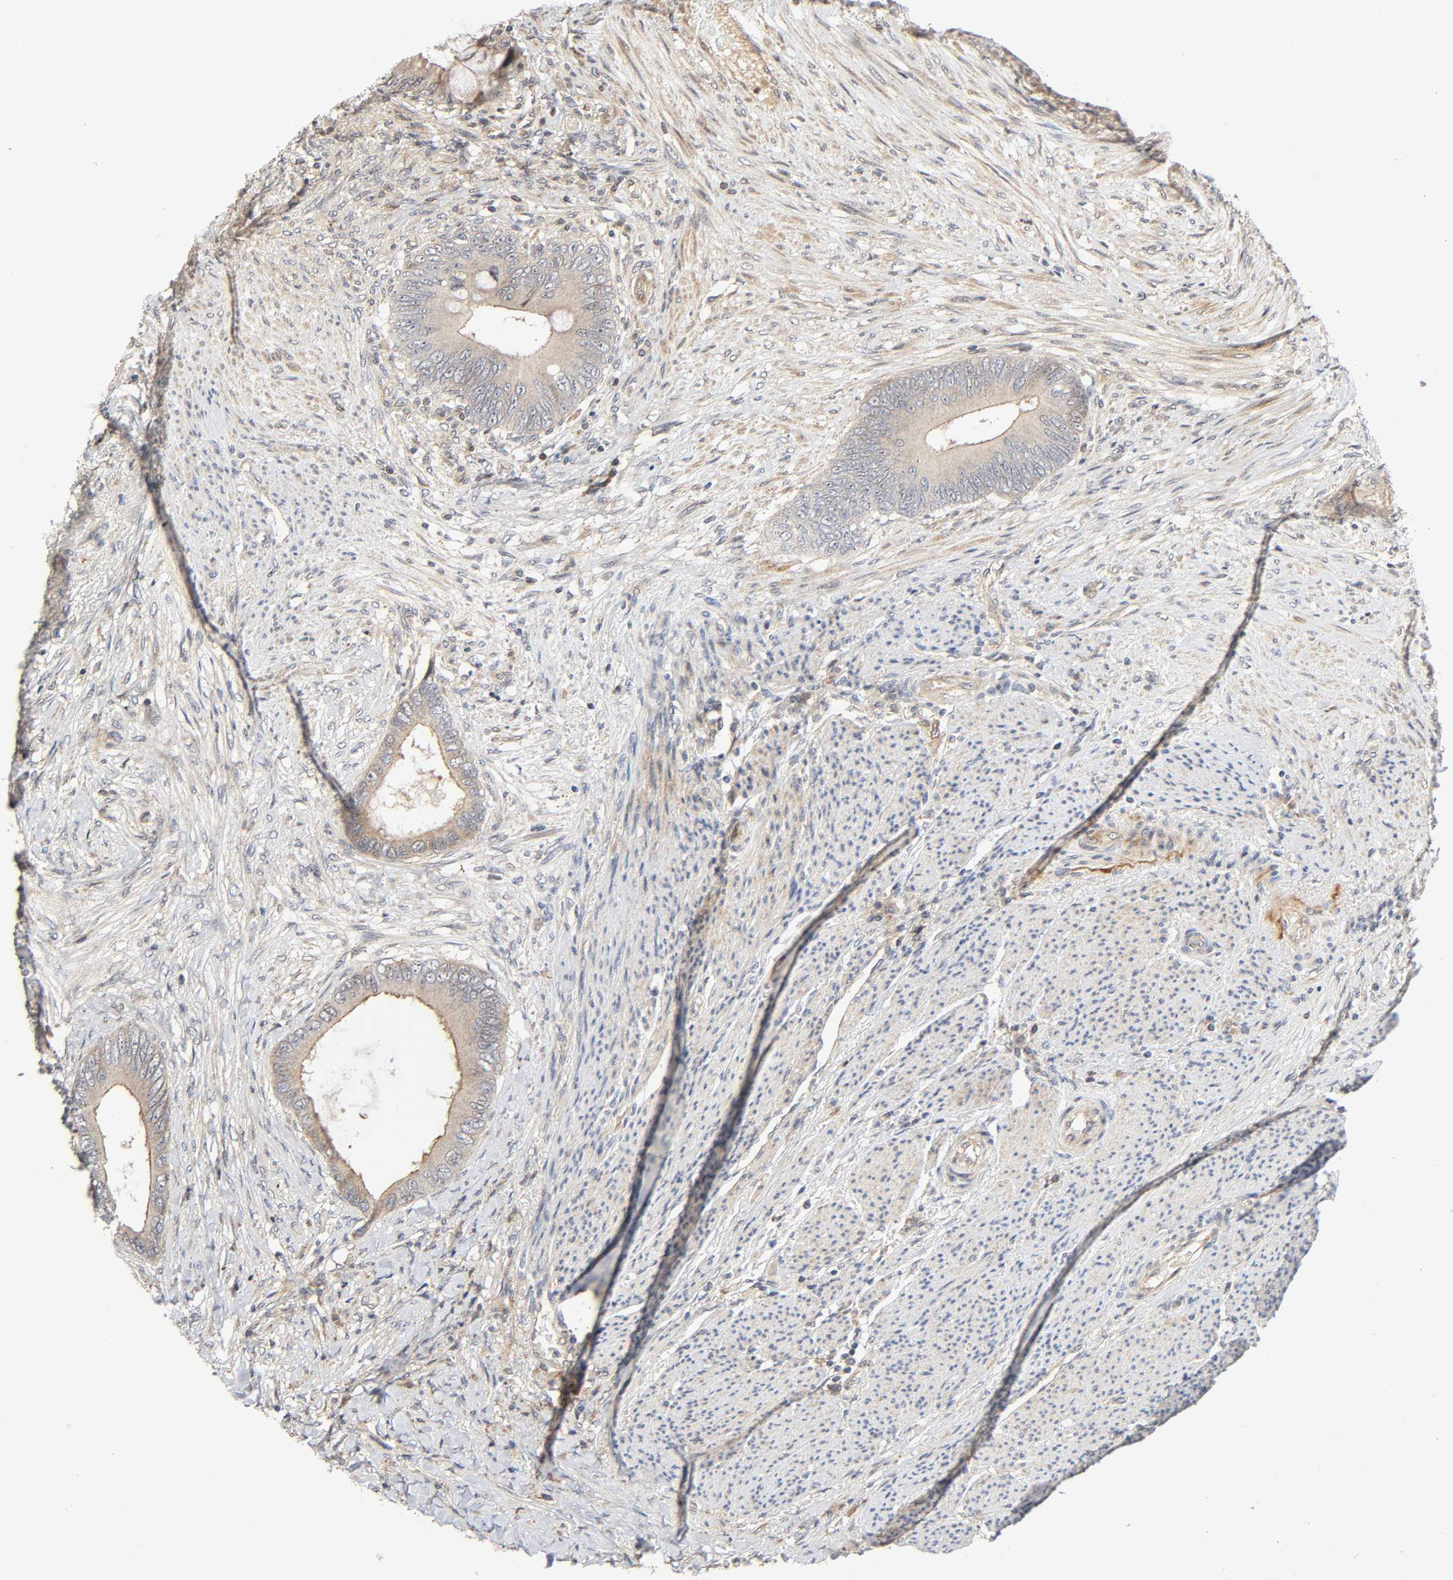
{"staining": {"intensity": "weak", "quantity": ">75%", "location": "cytoplasmic/membranous"}, "tissue": "colorectal cancer", "cell_type": "Tumor cells", "image_type": "cancer", "snomed": [{"axis": "morphology", "description": "Normal tissue, NOS"}, {"axis": "morphology", "description": "Adenocarcinoma, NOS"}, {"axis": "topography", "description": "Rectum"}, {"axis": "topography", "description": "Peripheral nerve tissue"}], "caption": "IHC staining of colorectal cancer (adenocarcinoma), which shows low levels of weak cytoplasmic/membranous expression in approximately >75% of tumor cells indicating weak cytoplasmic/membranous protein staining. The staining was performed using DAB (3,3'-diaminobenzidine) (brown) for protein detection and nuclei were counterstained in hematoxylin (blue).", "gene": "CASP9", "patient": {"sex": "female", "age": 77}}